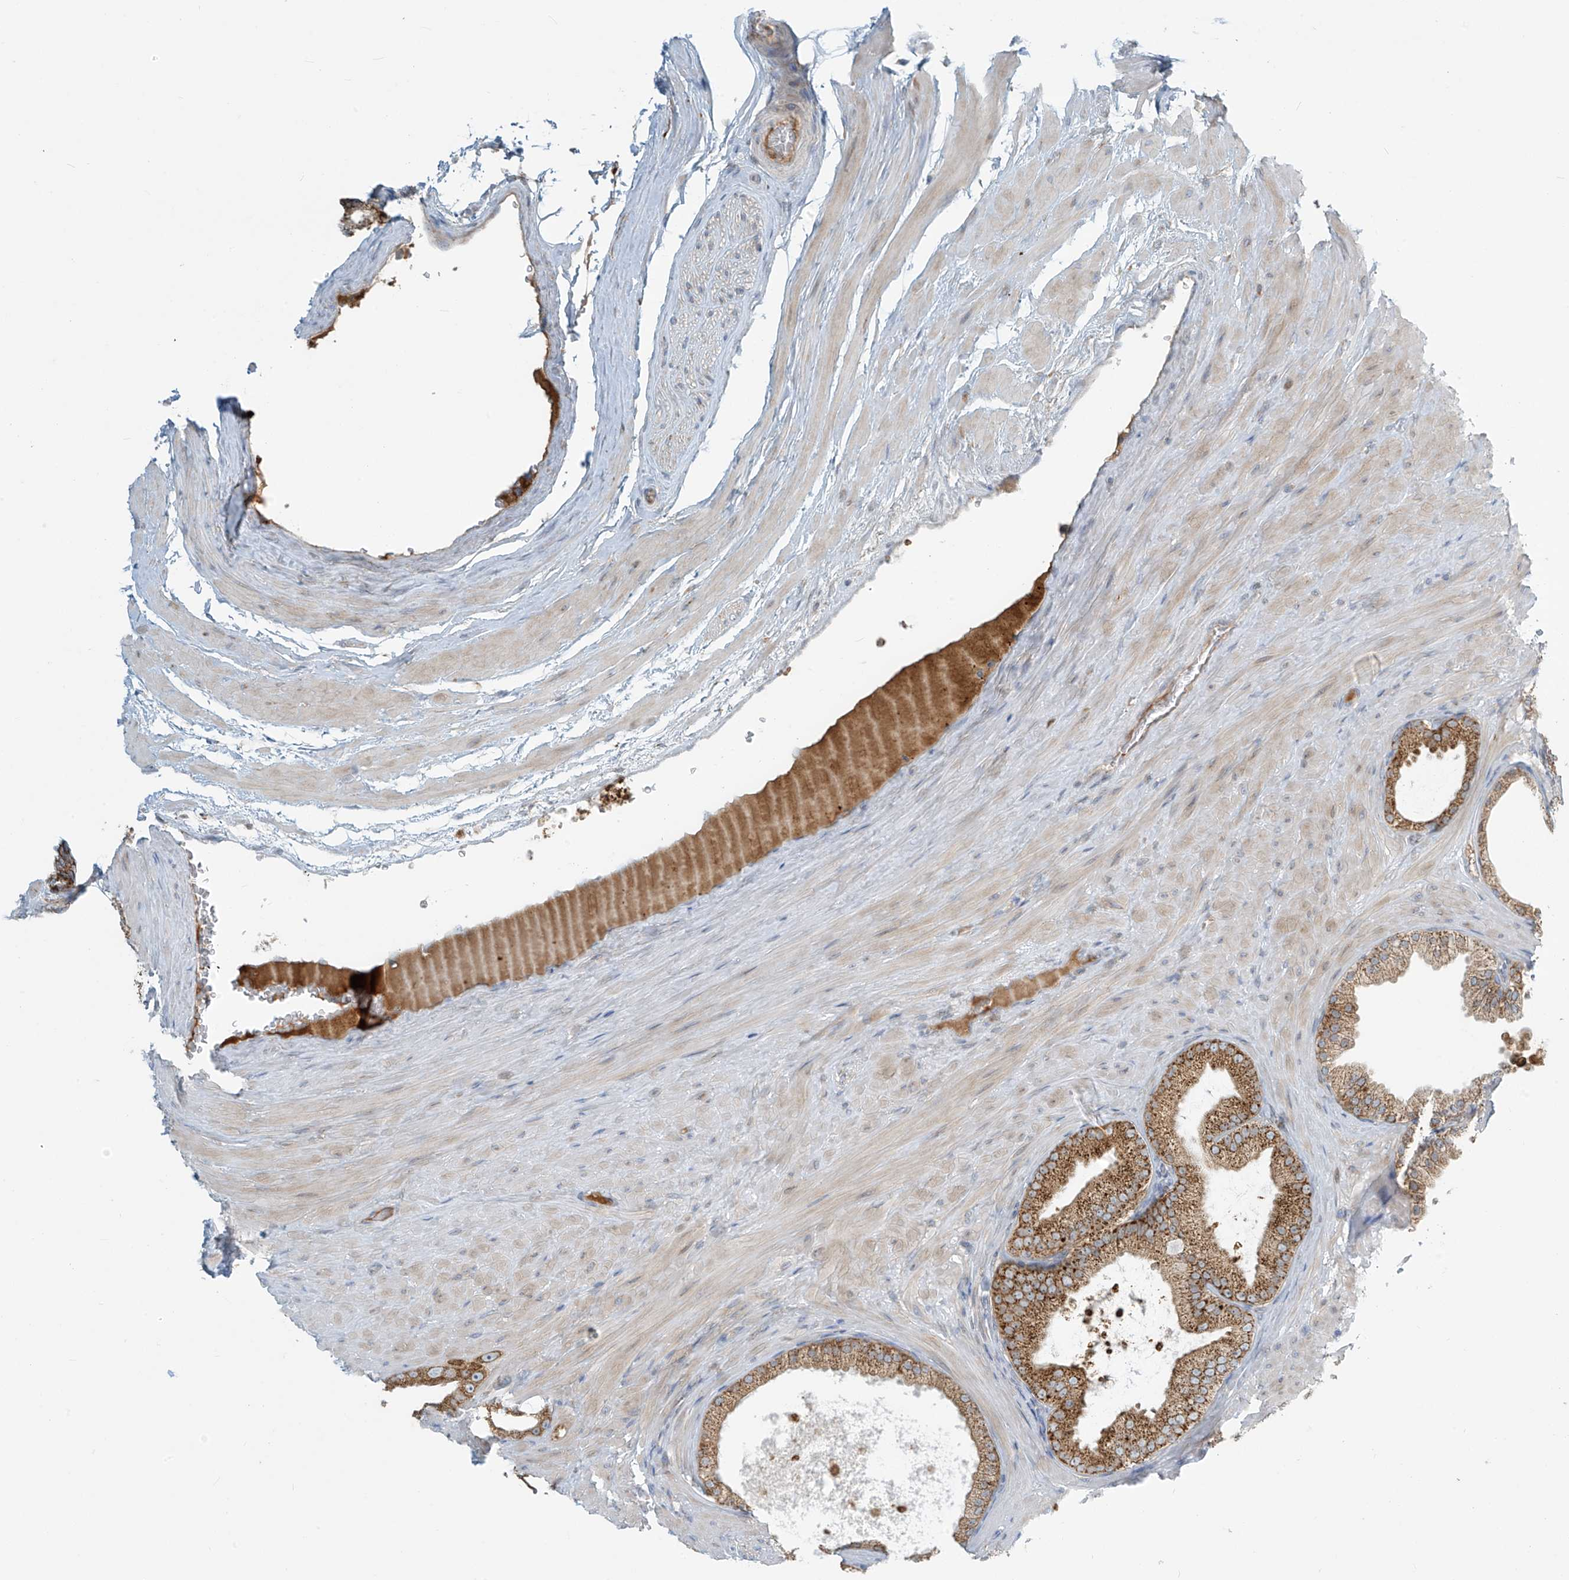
{"staining": {"intensity": "strong", "quantity": ">75%", "location": "cytoplasmic/membranous"}, "tissue": "prostate cancer", "cell_type": "Tumor cells", "image_type": "cancer", "snomed": [{"axis": "morphology", "description": "Adenocarcinoma, Low grade"}, {"axis": "topography", "description": "Prostate"}], "caption": "Tumor cells reveal strong cytoplasmic/membranous staining in approximately >75% of cells in adenocarcinoma (low-grade) (prostate).", "gene": "LZTS3", "patient": {"sex": "male", "age": 63}}